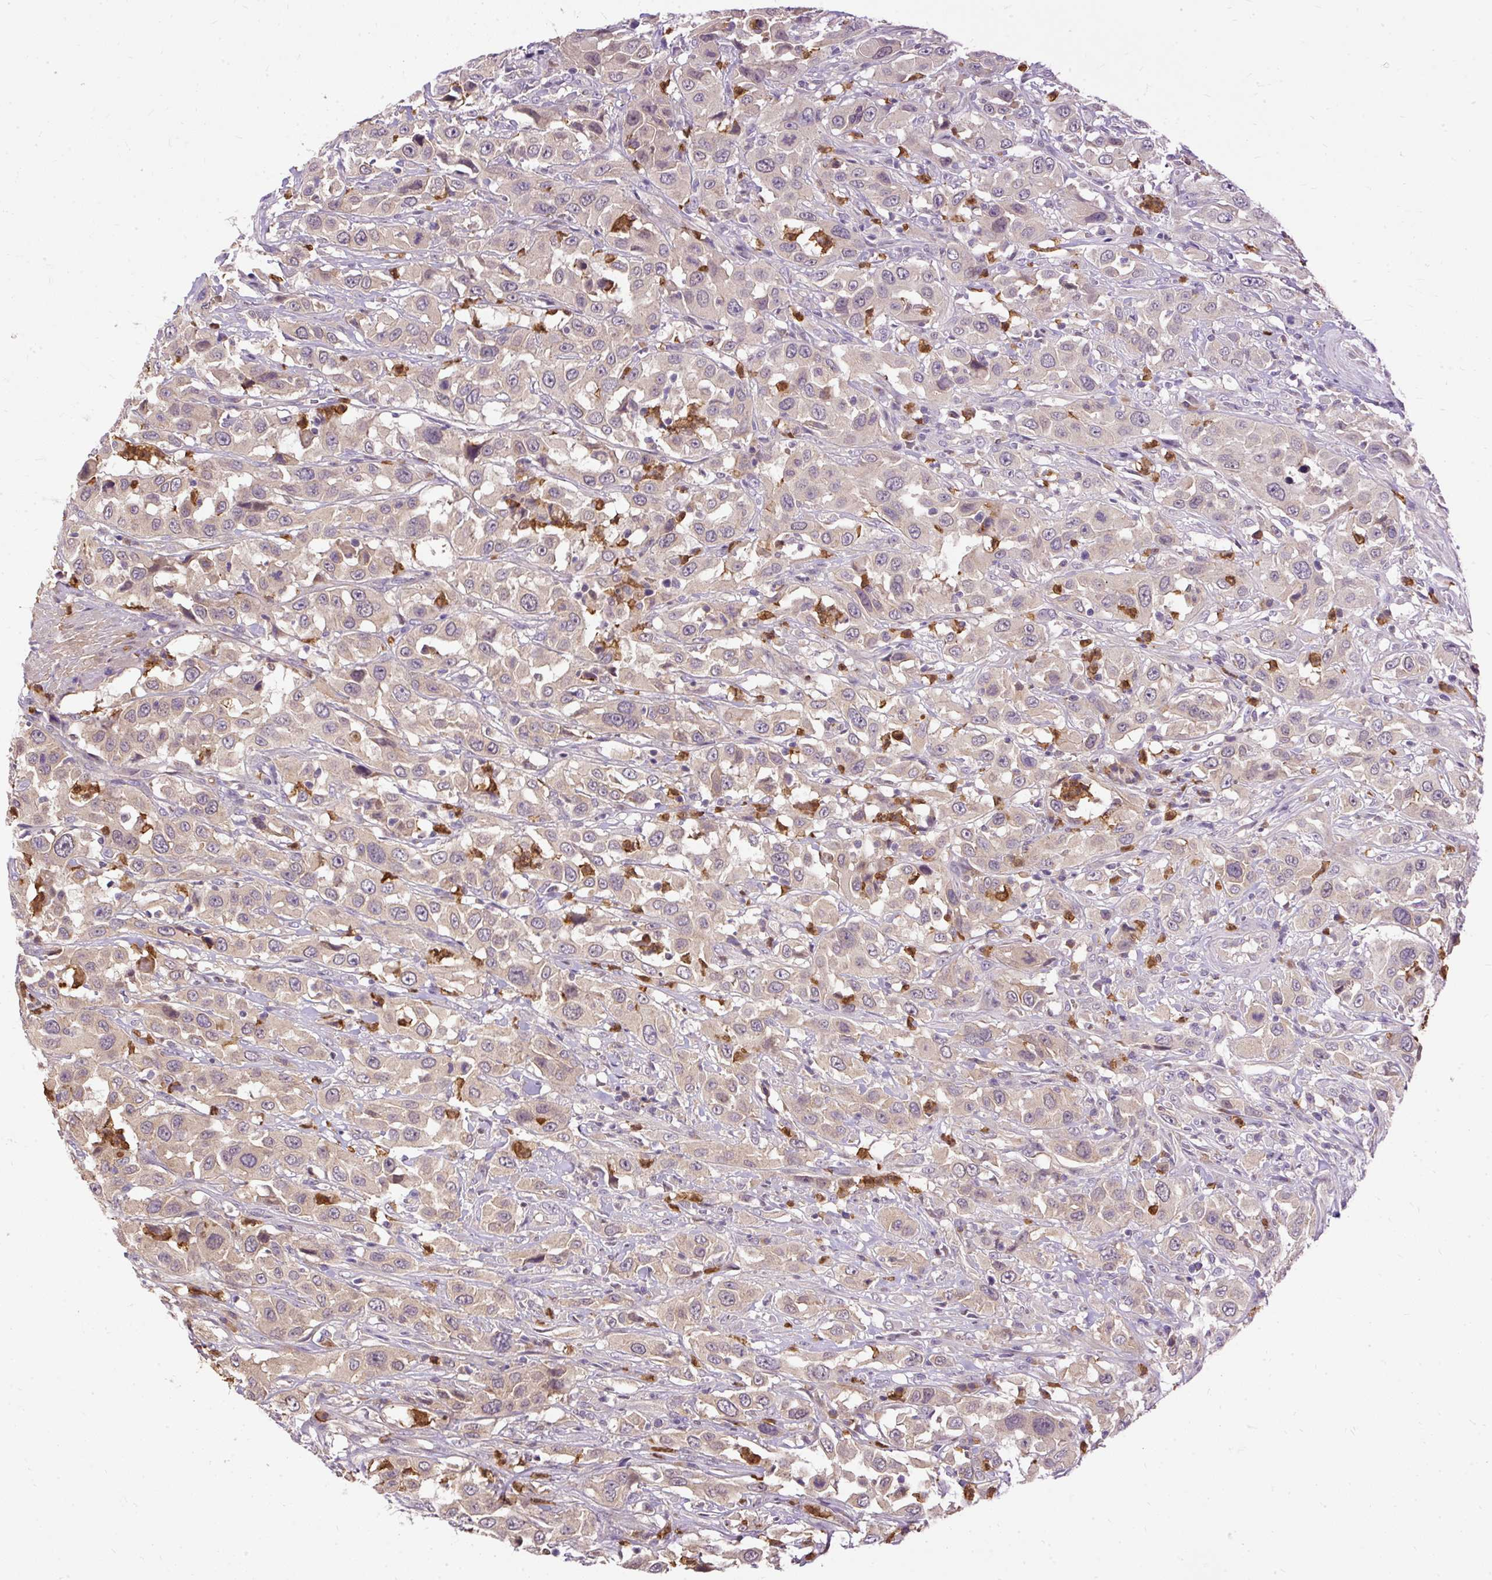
{"staining": {"intensity": "negative", "quantity": "none", "location": "none"}, "tissue": "urothelial cancer", "cell_type": "Tumor cells", "image_type": "cancer", "snomed": [{"axis": "morphology", "description": "Urothelial carcinoma, High grade"}, {"axis": "topography", "description": "Urinary bladder"}], "caption": "There is no significant staining in tumor cells of high-grade urothelial carcinoma. Brightfield microscopy of immunohistochemistry (IHC) stained with DAB (3,3'-diaminobenzidine) (brown) and hematoxylin (blue), captured at high magnification.", "gene": "CTTNBP2", "patient": {"sex": "male", "age": 61}}